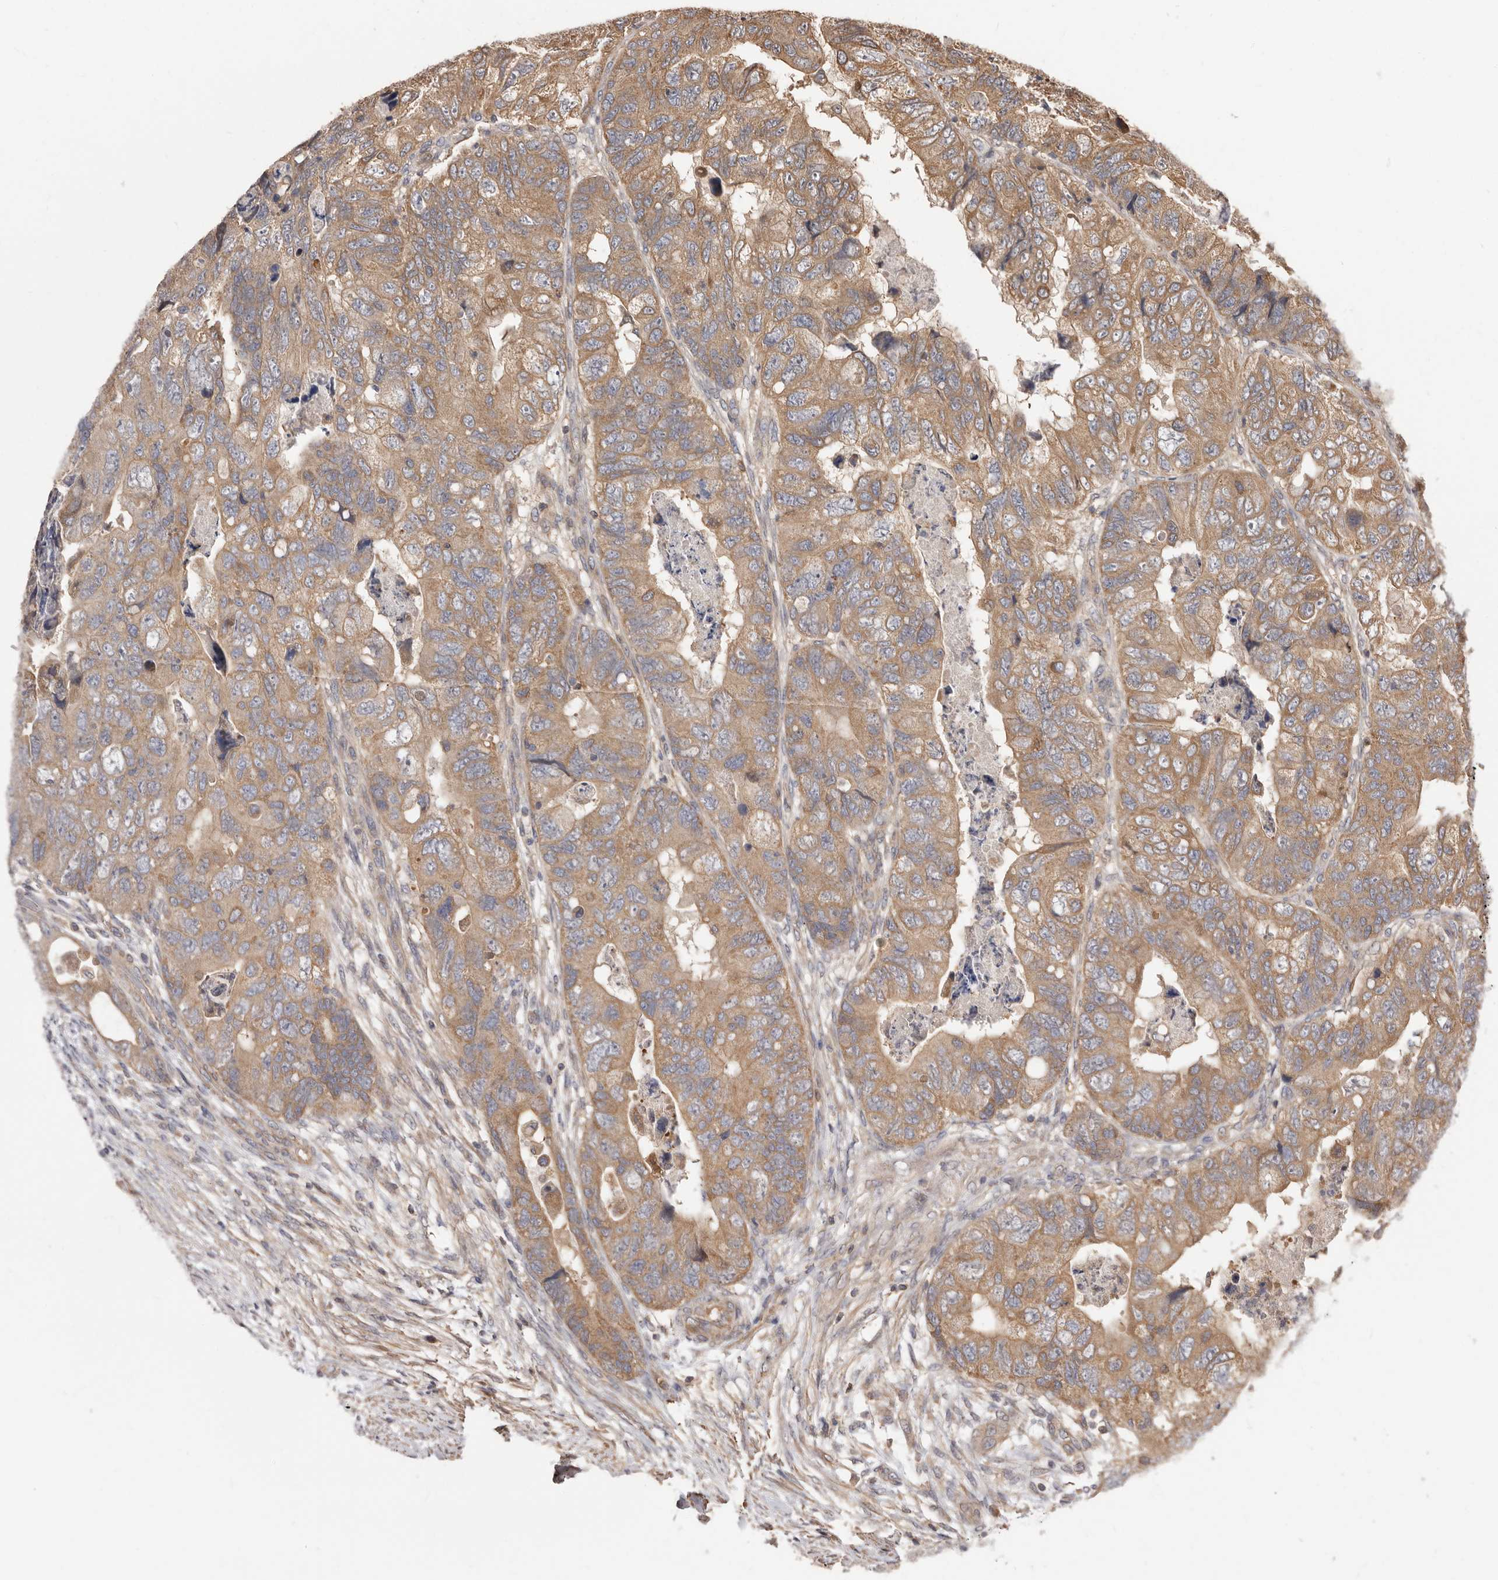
{"staining": {"intensity": "moderate", "quantity": ">75%", "location": "cytoplasmic/membranous"}, "tissue": "colorectal cancer", "cell_type": "Tumor cells", "image_type": "cancer", "snomed": [{"axis": "morphology", "description": "Adenocarcinoma, NOS"}, {"axis": "topography", "description": "Rectum"}], "caption": "Protein staining shows moderate cytoplasmic/membranous staining in about >75% of tumor cells in adenocarcinoma (colorectal).", "gene": "COQ8B", "patient": {"sex": "male", "age": 63}}